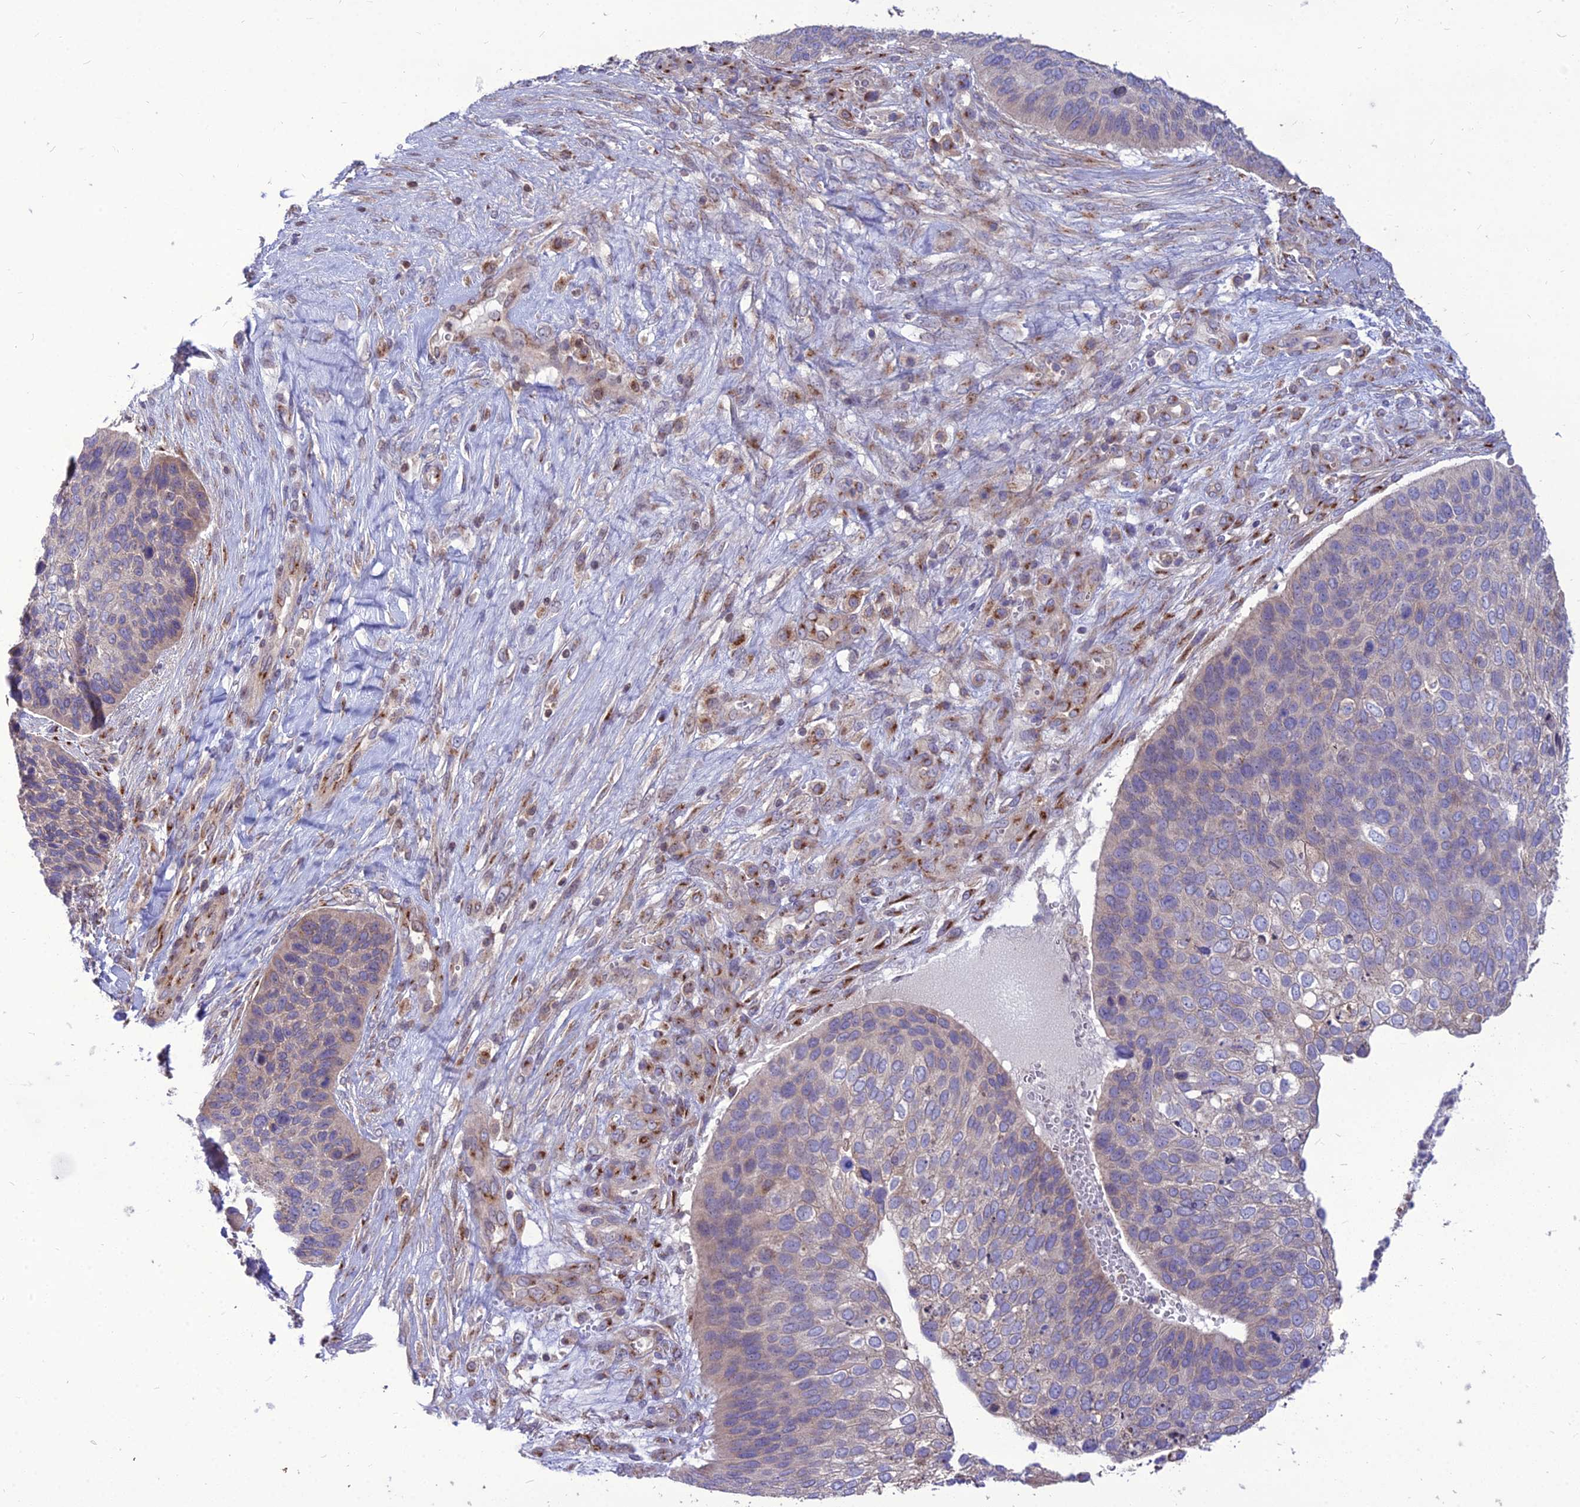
{"staining": {"intensity": "weak", "quantity": "<25%", "location": "cytoplasmic/membranous"}, "tissue": "skin cancer", "cell_type": "Tumor cells", "image_type": "cancer", "snomed": [{"axis": "morphology", "description": "Basal cell carcinoma"}, {"axis": "topography", "description": "Skin"}], "caption": "Tumor cells are negative for protein expression in human basal cell carcinoma (skin). The staining was performed using DAB (3,3'-diaminobenzidine) to visualize the protein expression in brown, while the nuclei were stained in blue with hematoxylin (Magnification: 20x).", "gene": "SPRYD7", "patient": {"sex": "female", "age": 74}}